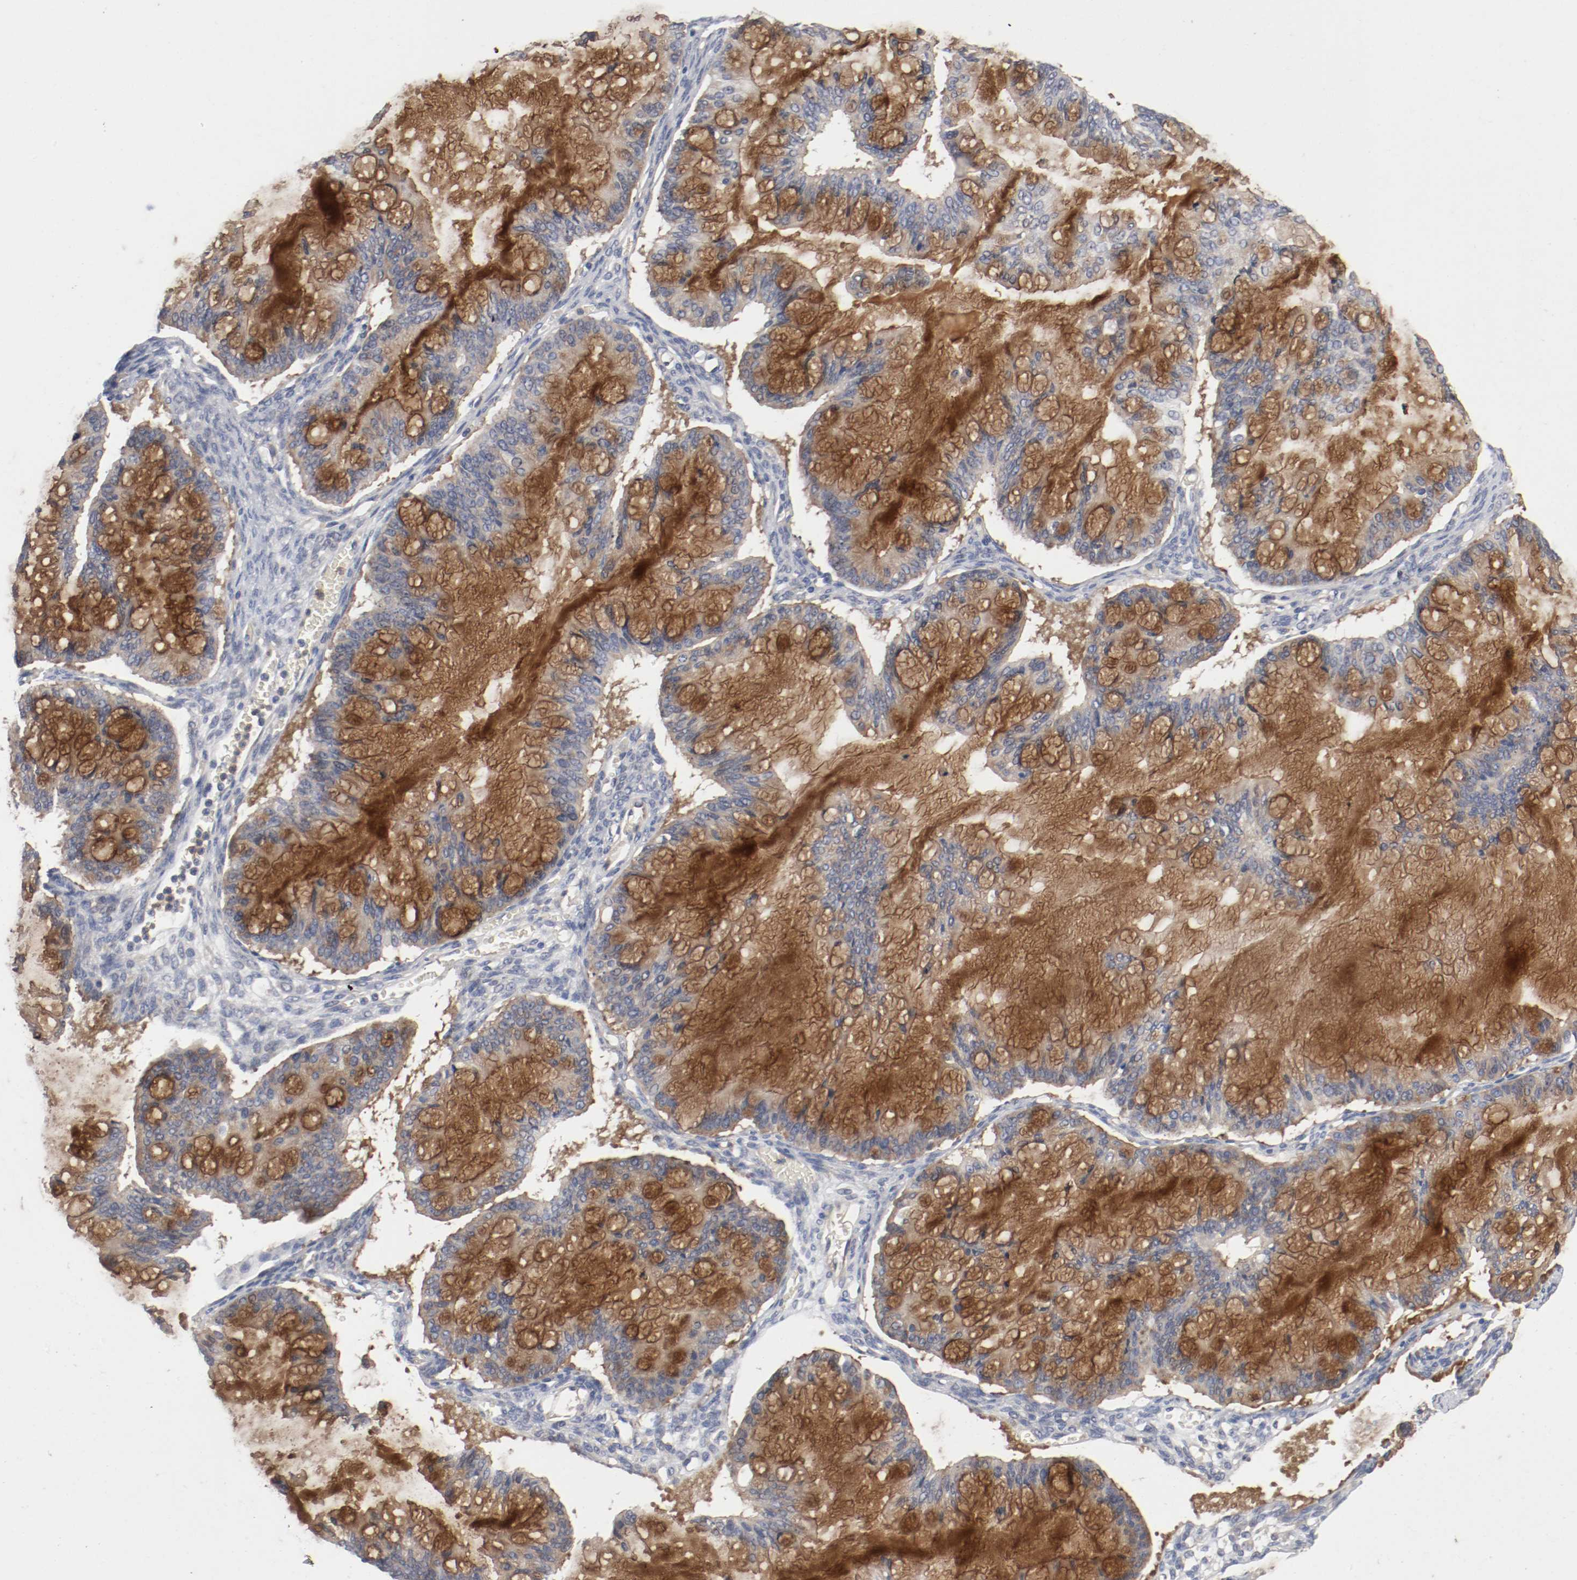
{"staining": {"intensity": "weak", "quantity": "25%-75%", "location": "cytoplasmic/membranous"}, "tissue": "ovarian cancer", "cell_type": "Tumor cells", "image_type": "cancer", "snomed": [{"axis": "morphology", "description": "Cystadenocarcinoma, mucinous, NOS"}, {"axis": "topography", "description": "Ovary"}], "caption": "Protein staining of ovarian cancer (mucinous cystadenocarcinoma) tissue demonstrates weak cytoplasmic/membranous expression in approximately 25%-75% of tumor cells. (brown staining indicates protein expression, while blue staining denotes nuclei).", "gene": "REN", "patient": {"sex": "female", "age": 73}}